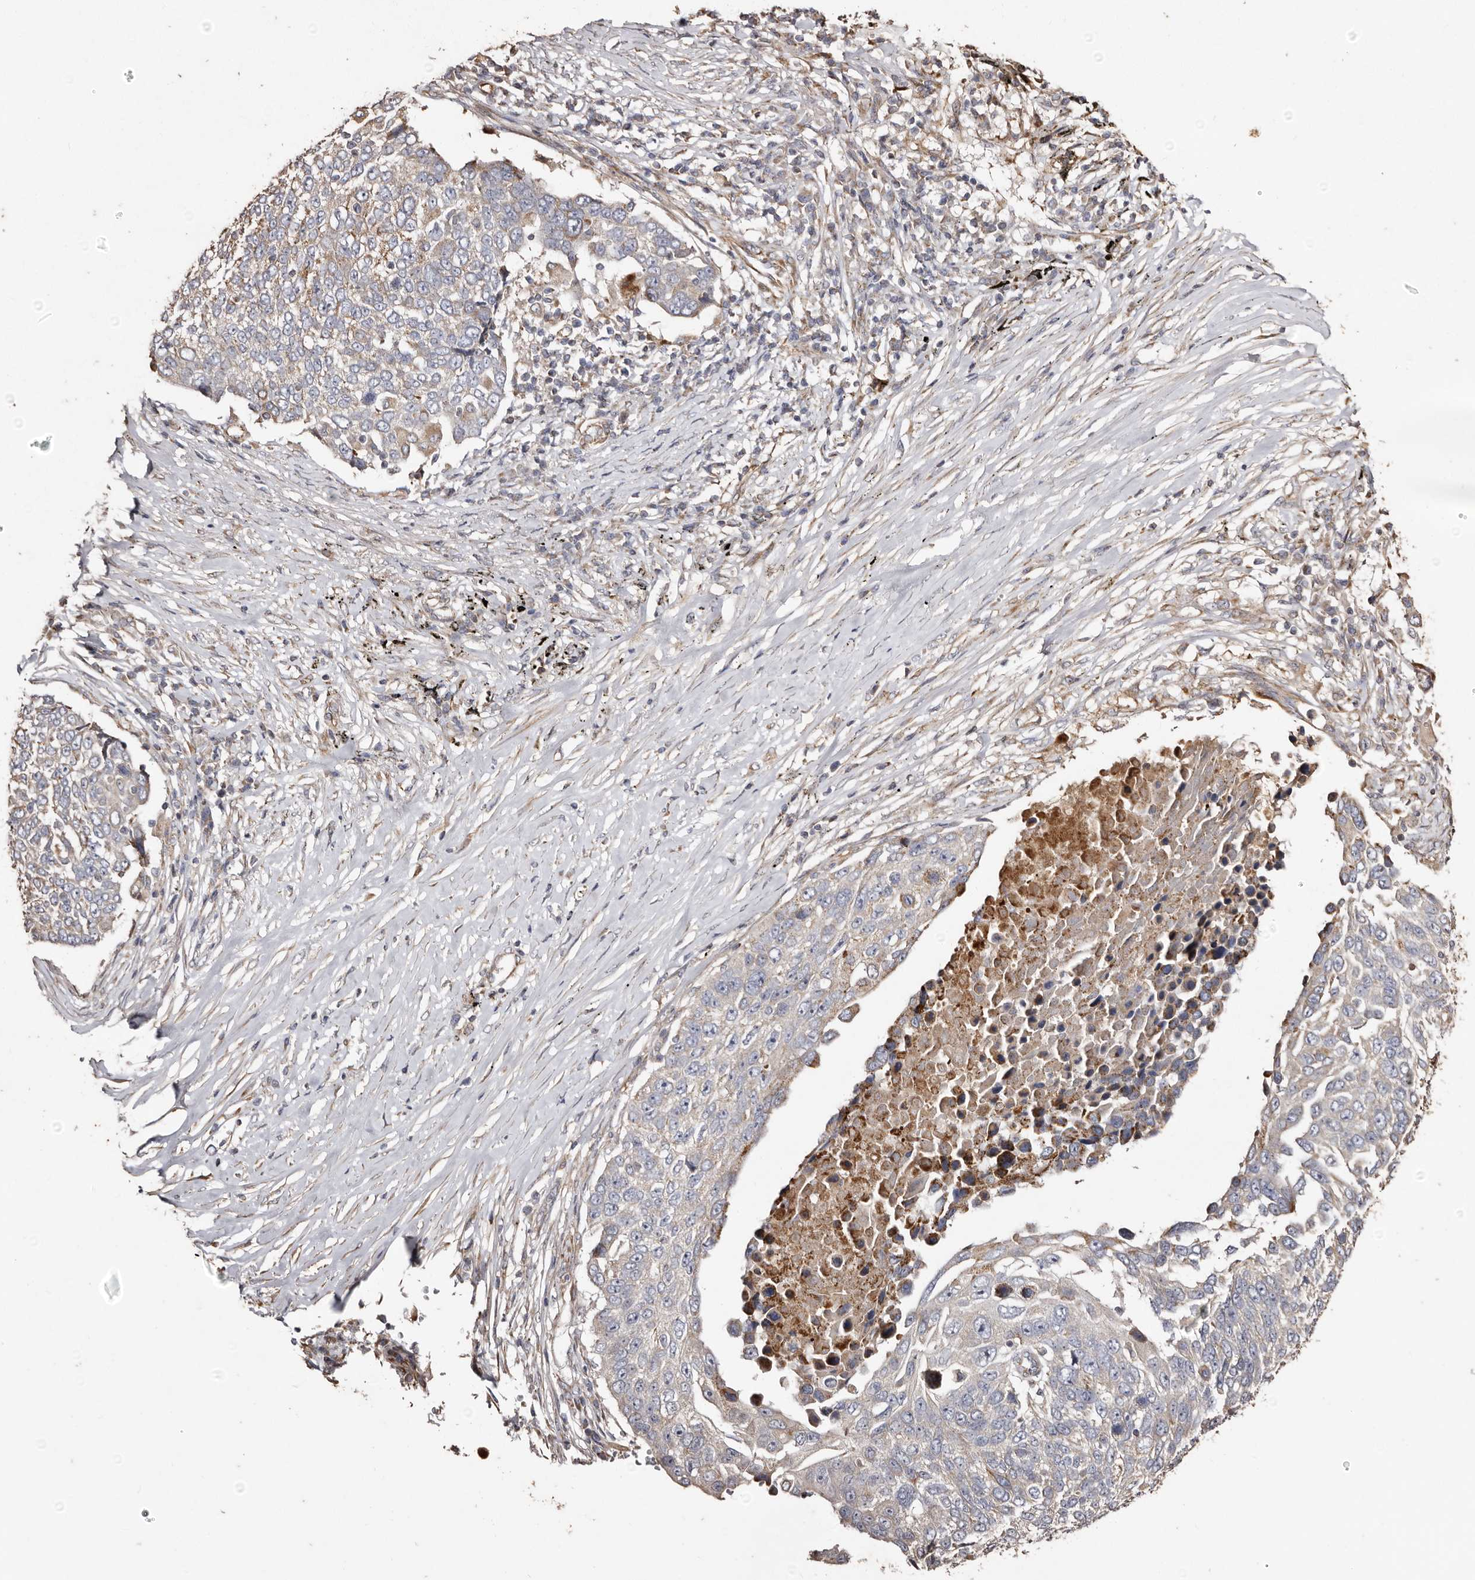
{"staining": {"intensity": "moderate", "quantity": "<25%", "location": "cytoplasmic/membranous"}, "tissue": "lung cancer", "cell_type": "Tumor cells", "image_type": "cancer", "snomed": [{"axis": "morphology", "description": "Squamous cell carcinoma, NOS"}, {"axis": "topography", "description": "Lung"}], "caption": "Human lung cancer stained for a protein (brown) exhibits moderate cytoplasmic/membranous positive expression in approximately <25% of tumor cells.", "gene": "MACC1", "patient": {"sex": "male", "age": 66}}